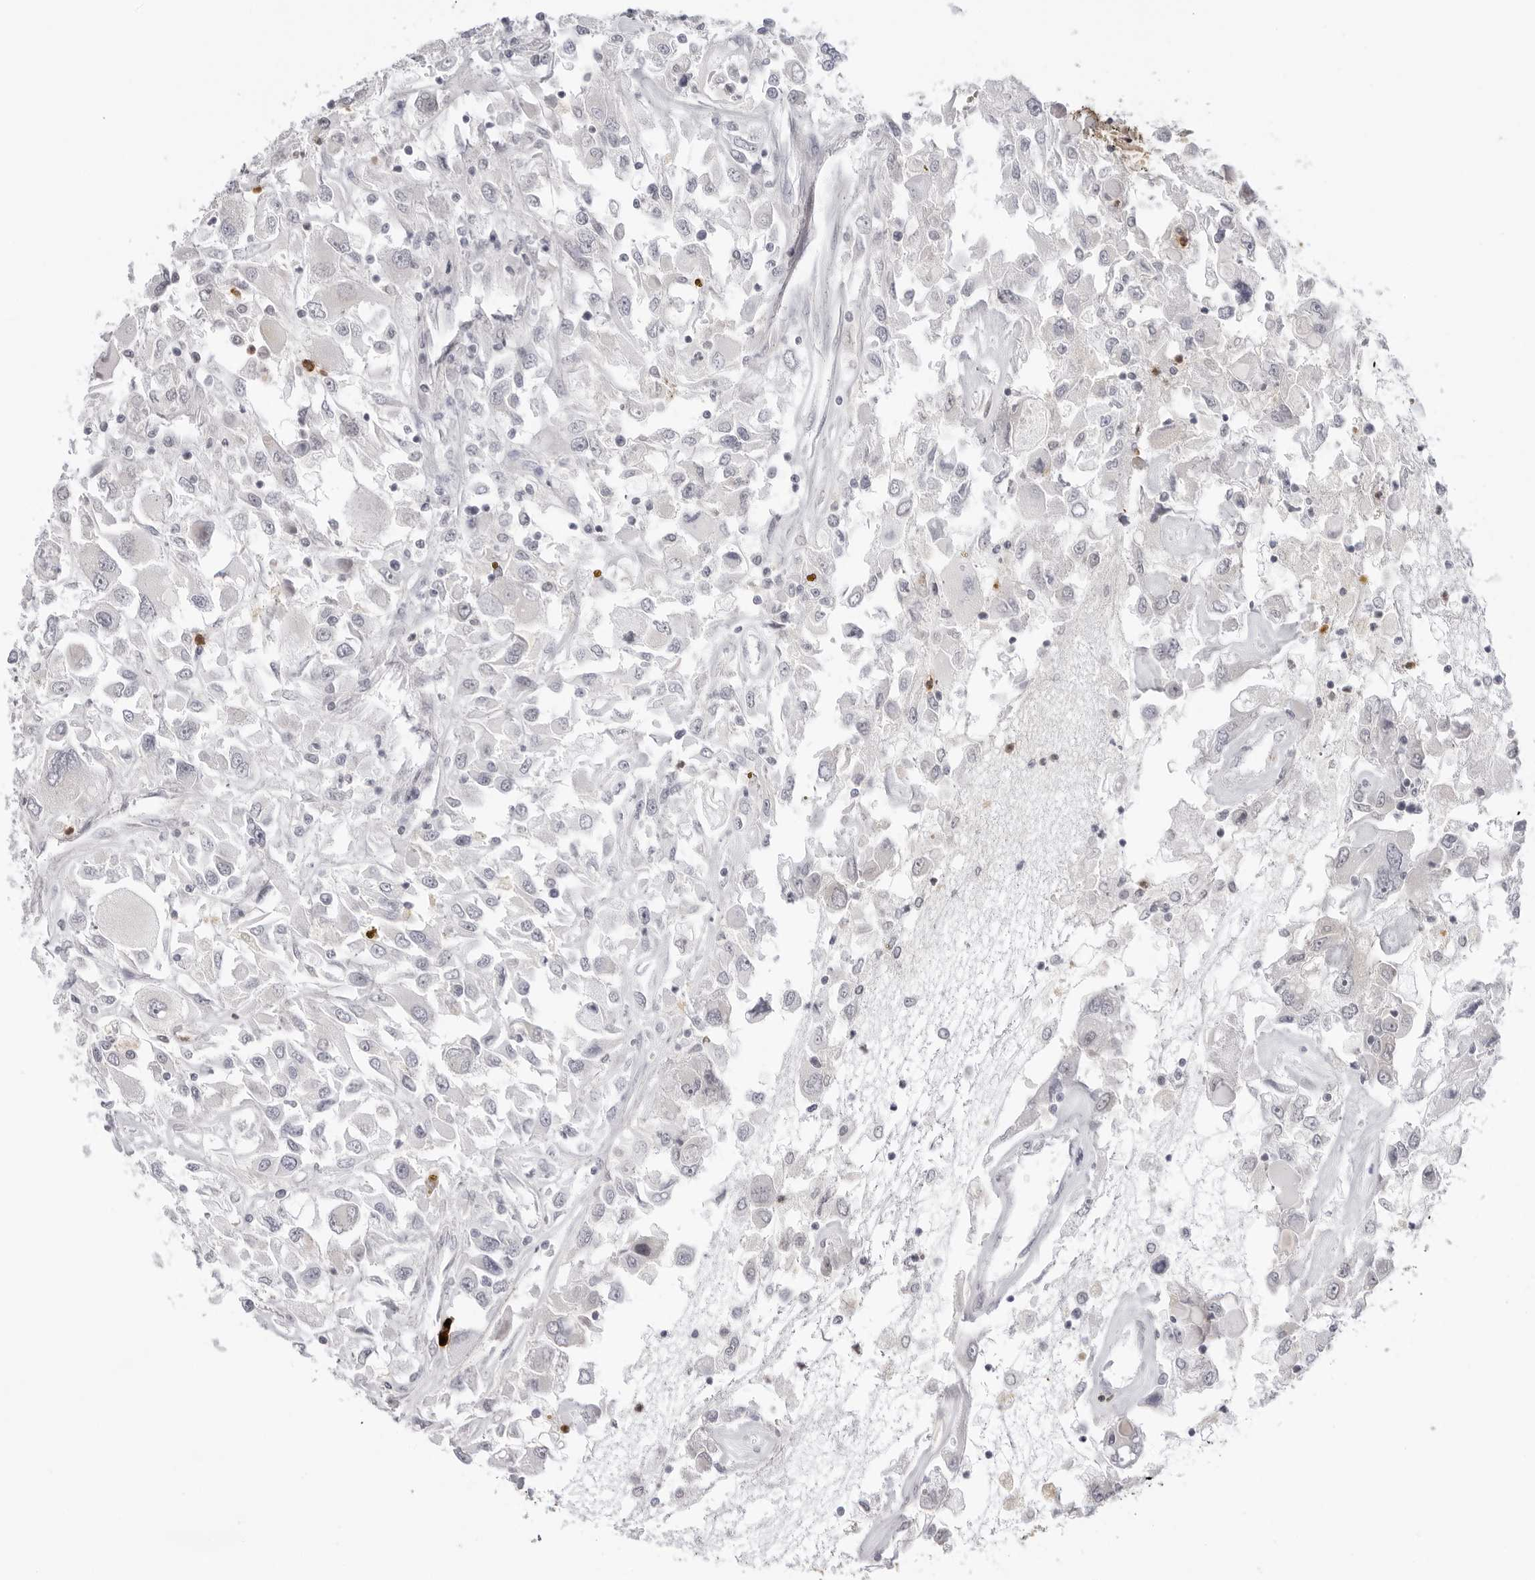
{"staining": {"intensity": "negative", "quantity": "none", "location": "none"}, "tissue": "renal cancer", "cell_type": "Tumor cells", "image_type": "cancer", "snomed": [{"axis": "morphology", "description": "Adenocarcinoma, NOS"}, {"axis": "topography", "description": "Kidney"}], "caption": "The image shows no staining of tumor cells in renal adenocarcinoma.", "gene": "SUGCT", "patient": {"sex": "female", "age": 52}}